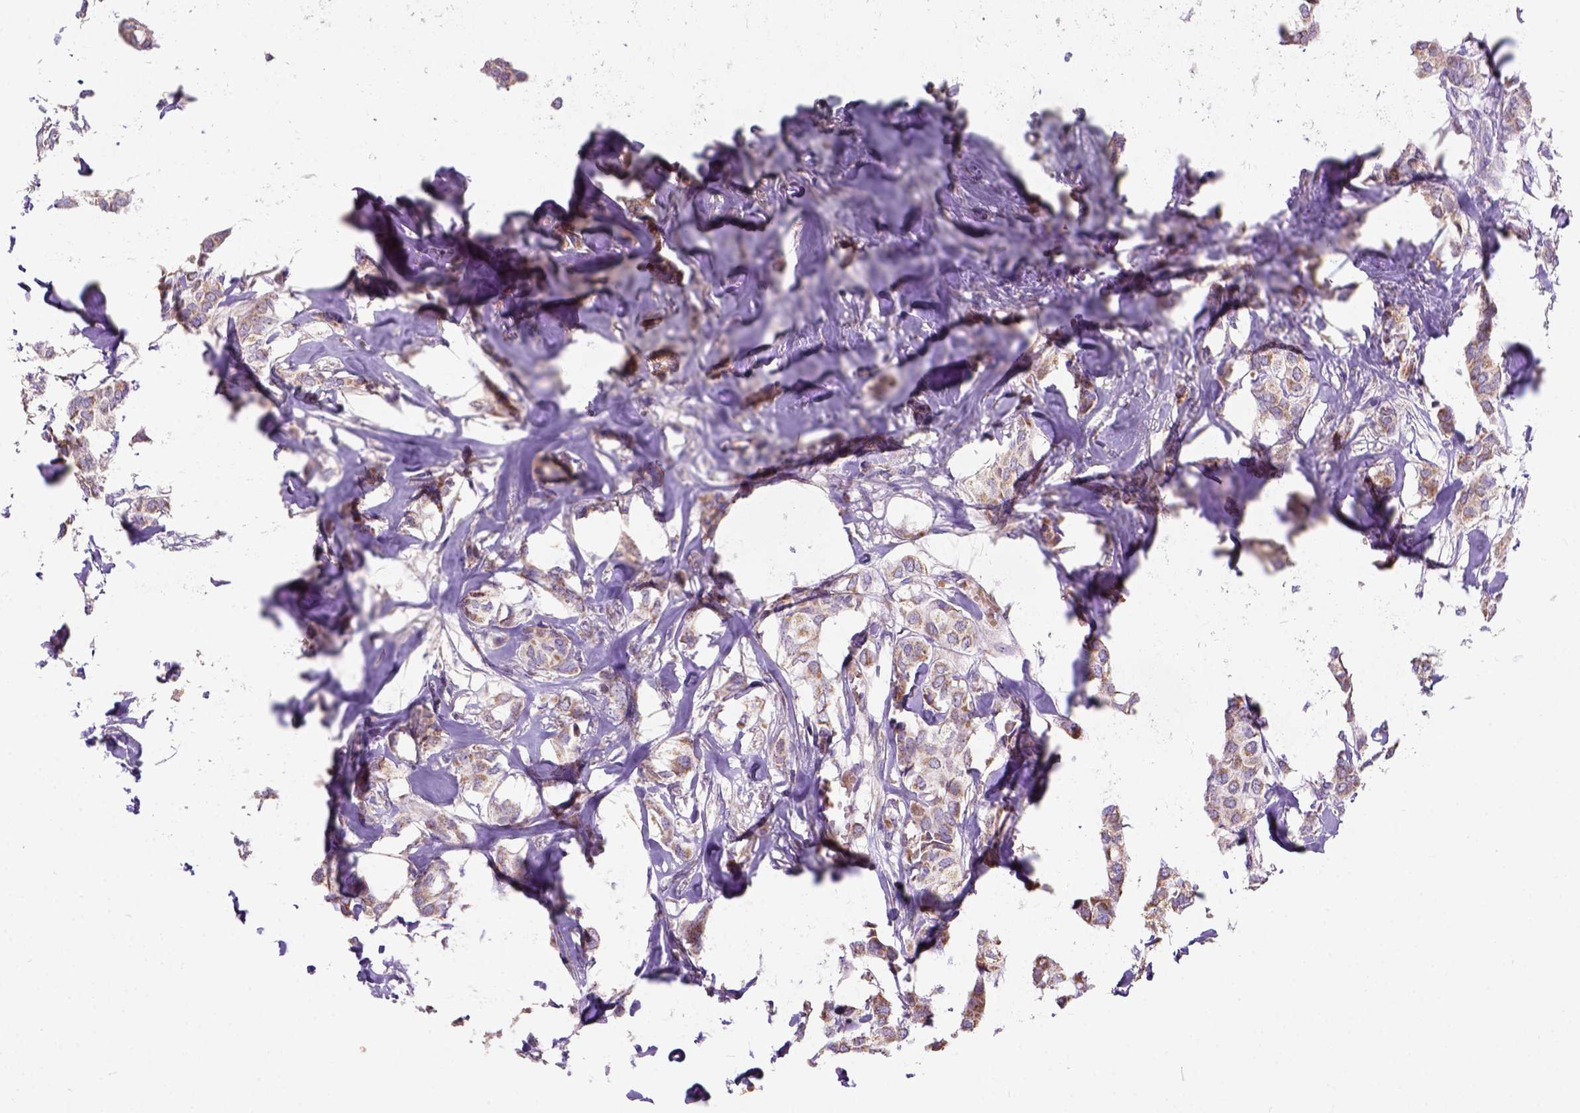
{"staining": {"intensity": "moderate", "quantity": ">75%", "location": "cytoplasmic/membranous"}, "tissue": "breast cancer", "cell_type": "Tumor cells", "image_type": "cancer", "snomed": [{"axis": "morphology", "description": "Duct carcinoma"}, {"axis": "topography", "description": "Breast"}], "caption": "Invasive ductal carcinoma (breast) stained for a protein (brown) displays moderate cytoplasmic/membranous positive positivity in approximately >75% of tumor cells.", "gene": "L2HGDH", "patient": {"sex": "female", "age": 62}}